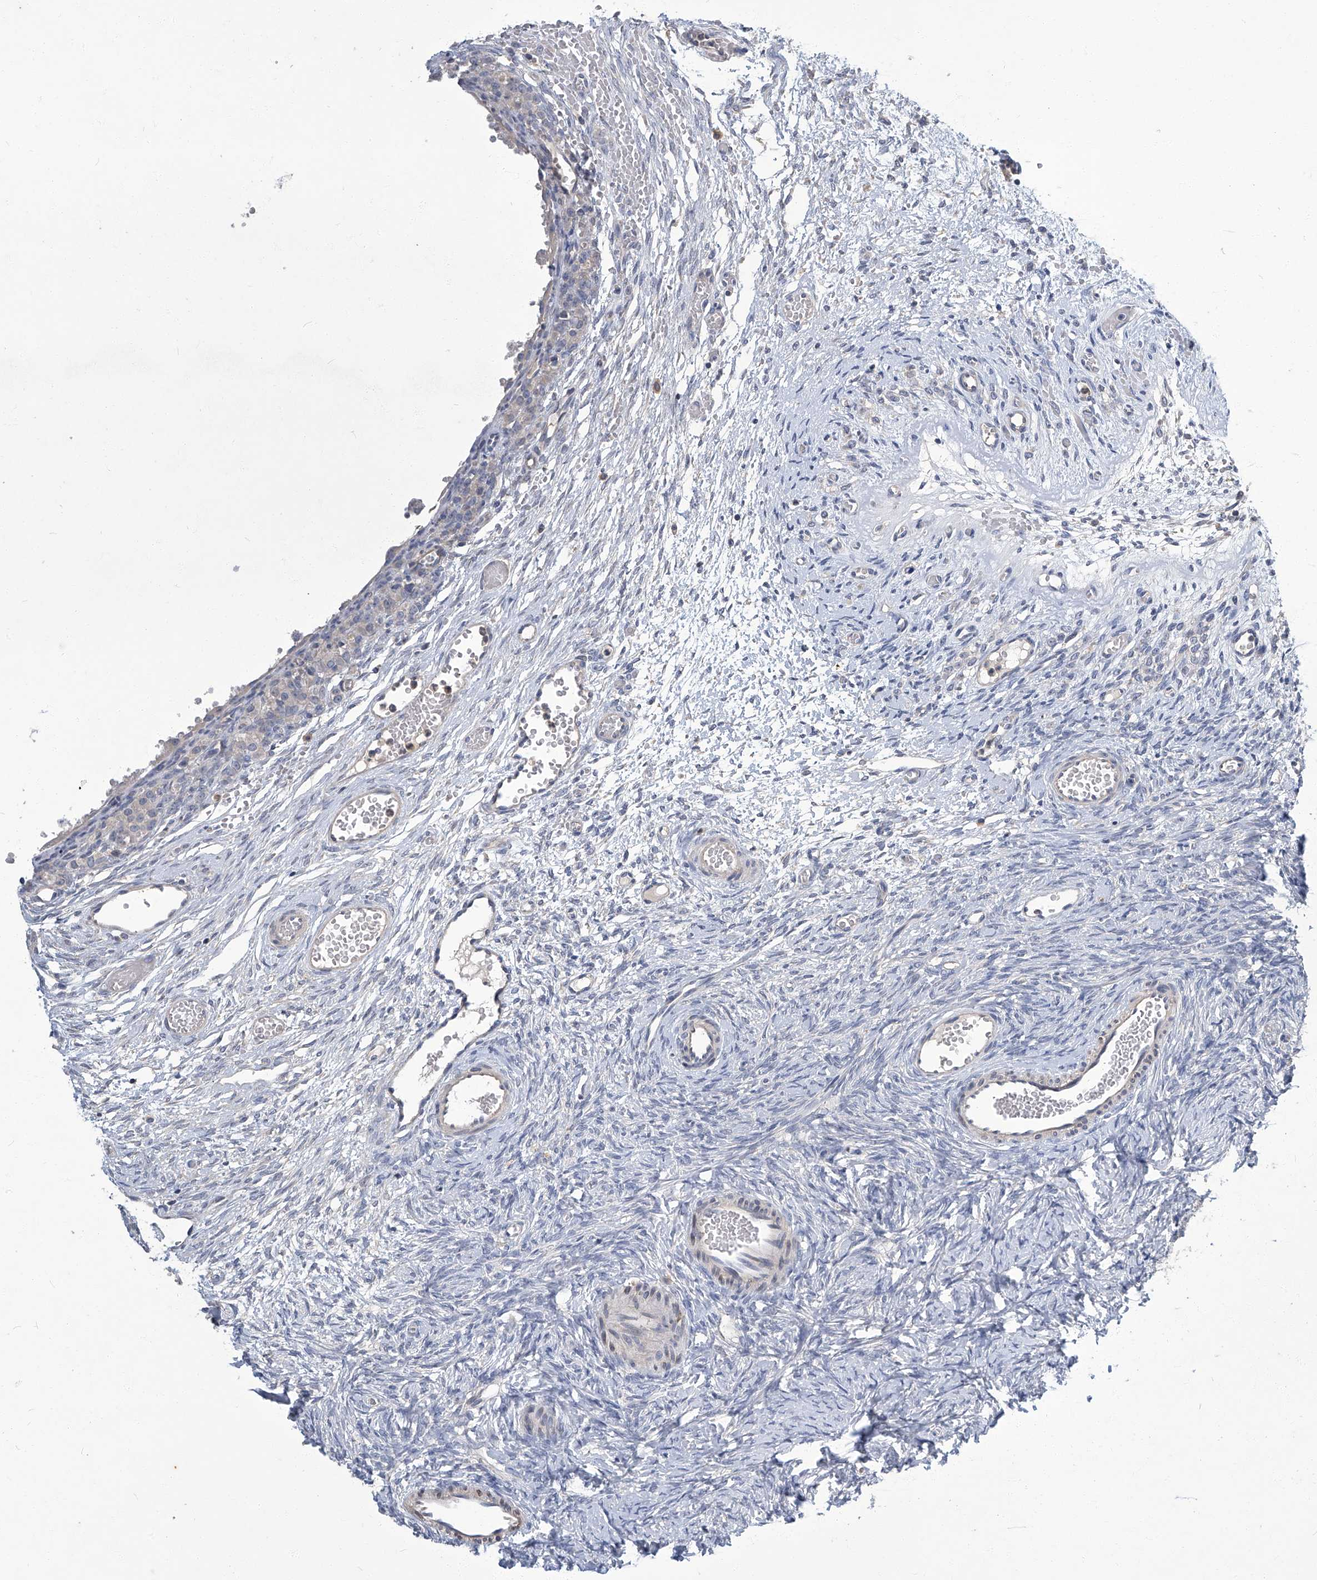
{"staining": {"intensity": "negative", "quantity": "none", "location": "none"}, "tissue": "ovary", "cell_type": "Ovarian stroma cells", "image_type": "normal", "snomed": [{"axis": "morphology", "description": "Adenocarcinoma, NOS"}, {"axis": "topography", "description": "Endometrium"}], "caption": "Protein analysis of benign ovary shows no significant positivity in ovarian stroma cells.", "gene": "TGFBR1", "patient": {"sex": "female", "age": 32}}